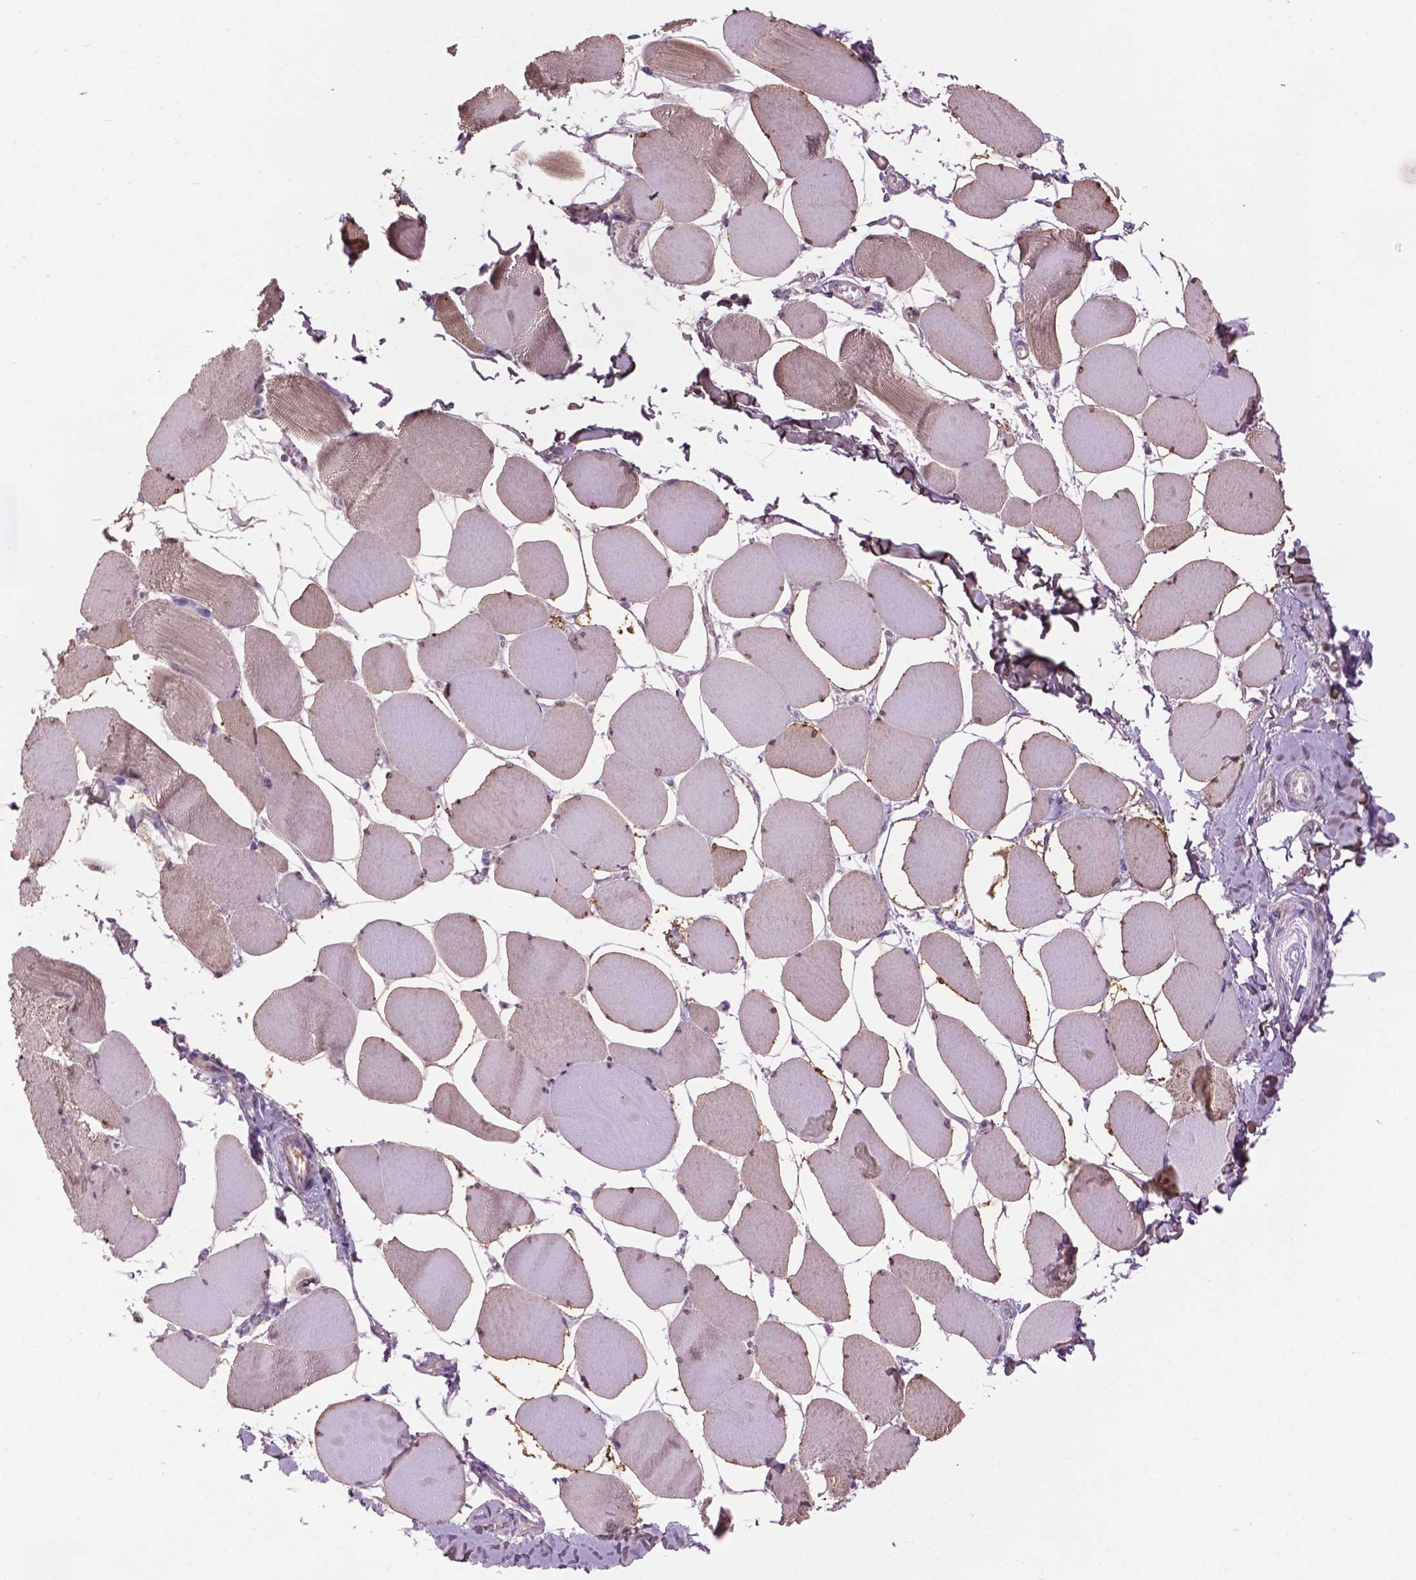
{"staining": {"intensity": "moderate", "quantity": "<25%", "location": "cytoplasmic/membranous"}, "tissue": "skeletal muscle", "cell_type": "Myocytes", "image_type": "normal", "snomed": [{"axis": "morphology", "description": "Normal tissue, NOS"}, {"axis": "topography", "description": "Skeletal muscle"}], "caption": "Protein staining of unremarkable skeletal muscle displays moderate cytoplasmic/membranous staining in about <25% of myocytes.", "gene": "CRYBA4", "patient": {"sex": "female", "age": 75}}